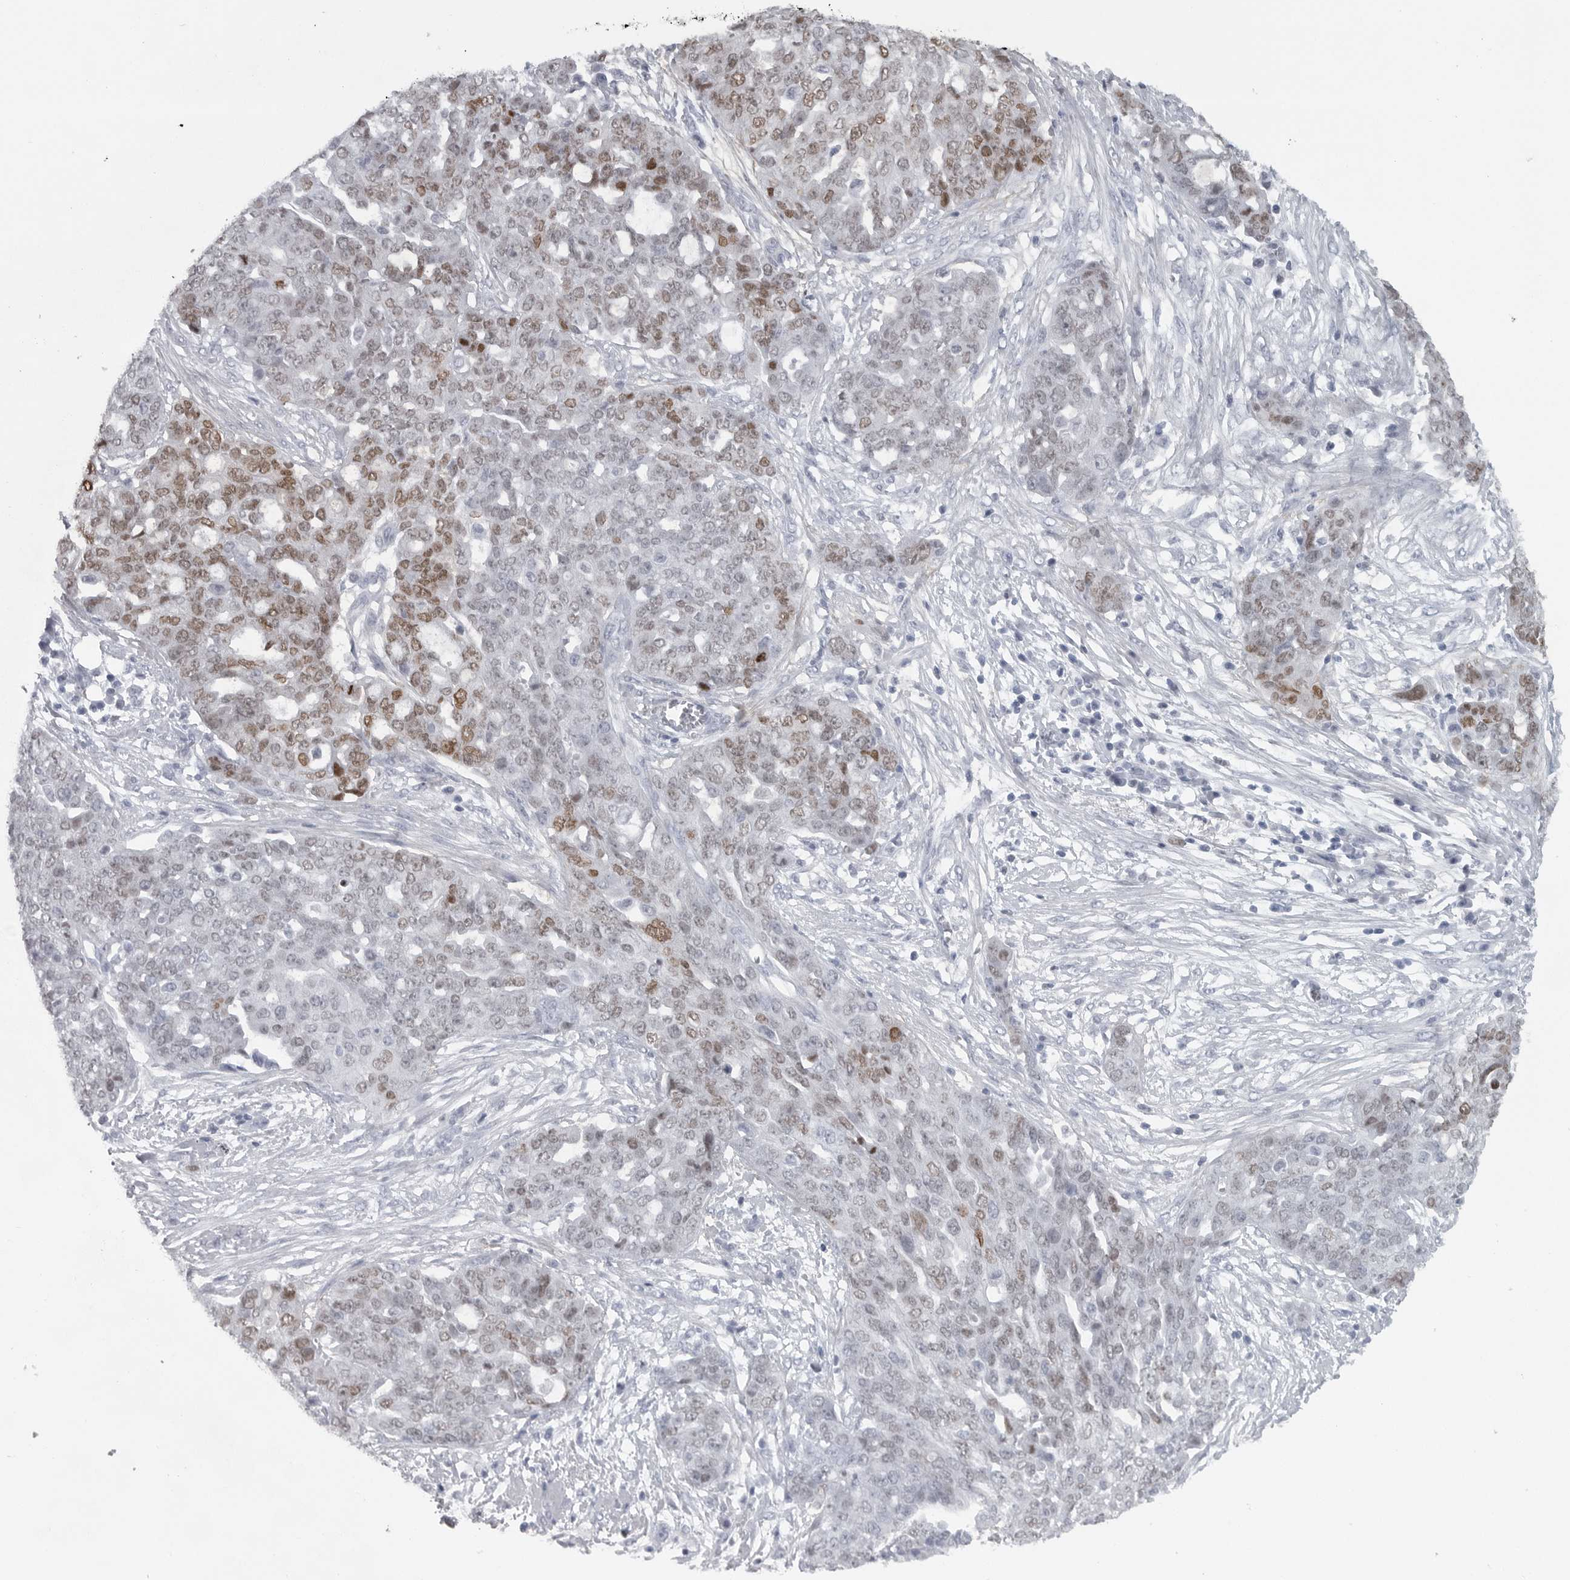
{"staining": {"intensity": "moderate", "quantity": "25%-75%", "location": "nuclear"}, "tissue": "ovarian cancer", "cell_type": "Tumor cells", "image_type": "cancer", "snomed": [{"axis": "morphology", "description": "Cystadenocarcinoma, serous, NOS"}, {"axis": "topography", "description": "Soft tissue"}, {"axis": "topography", "description": "Ovary"}], "caption": "Immunohistochemistry (IHC) image of human ovarian cancer (serous cystadenocarcinoma) stained for a protein (brown), which exhibits medium levels of moderate nuclear staining in approximately 25%-75% of tumor cells.", "gene": "HMGN3", "patient": {"sex": "female", "age": 57}}